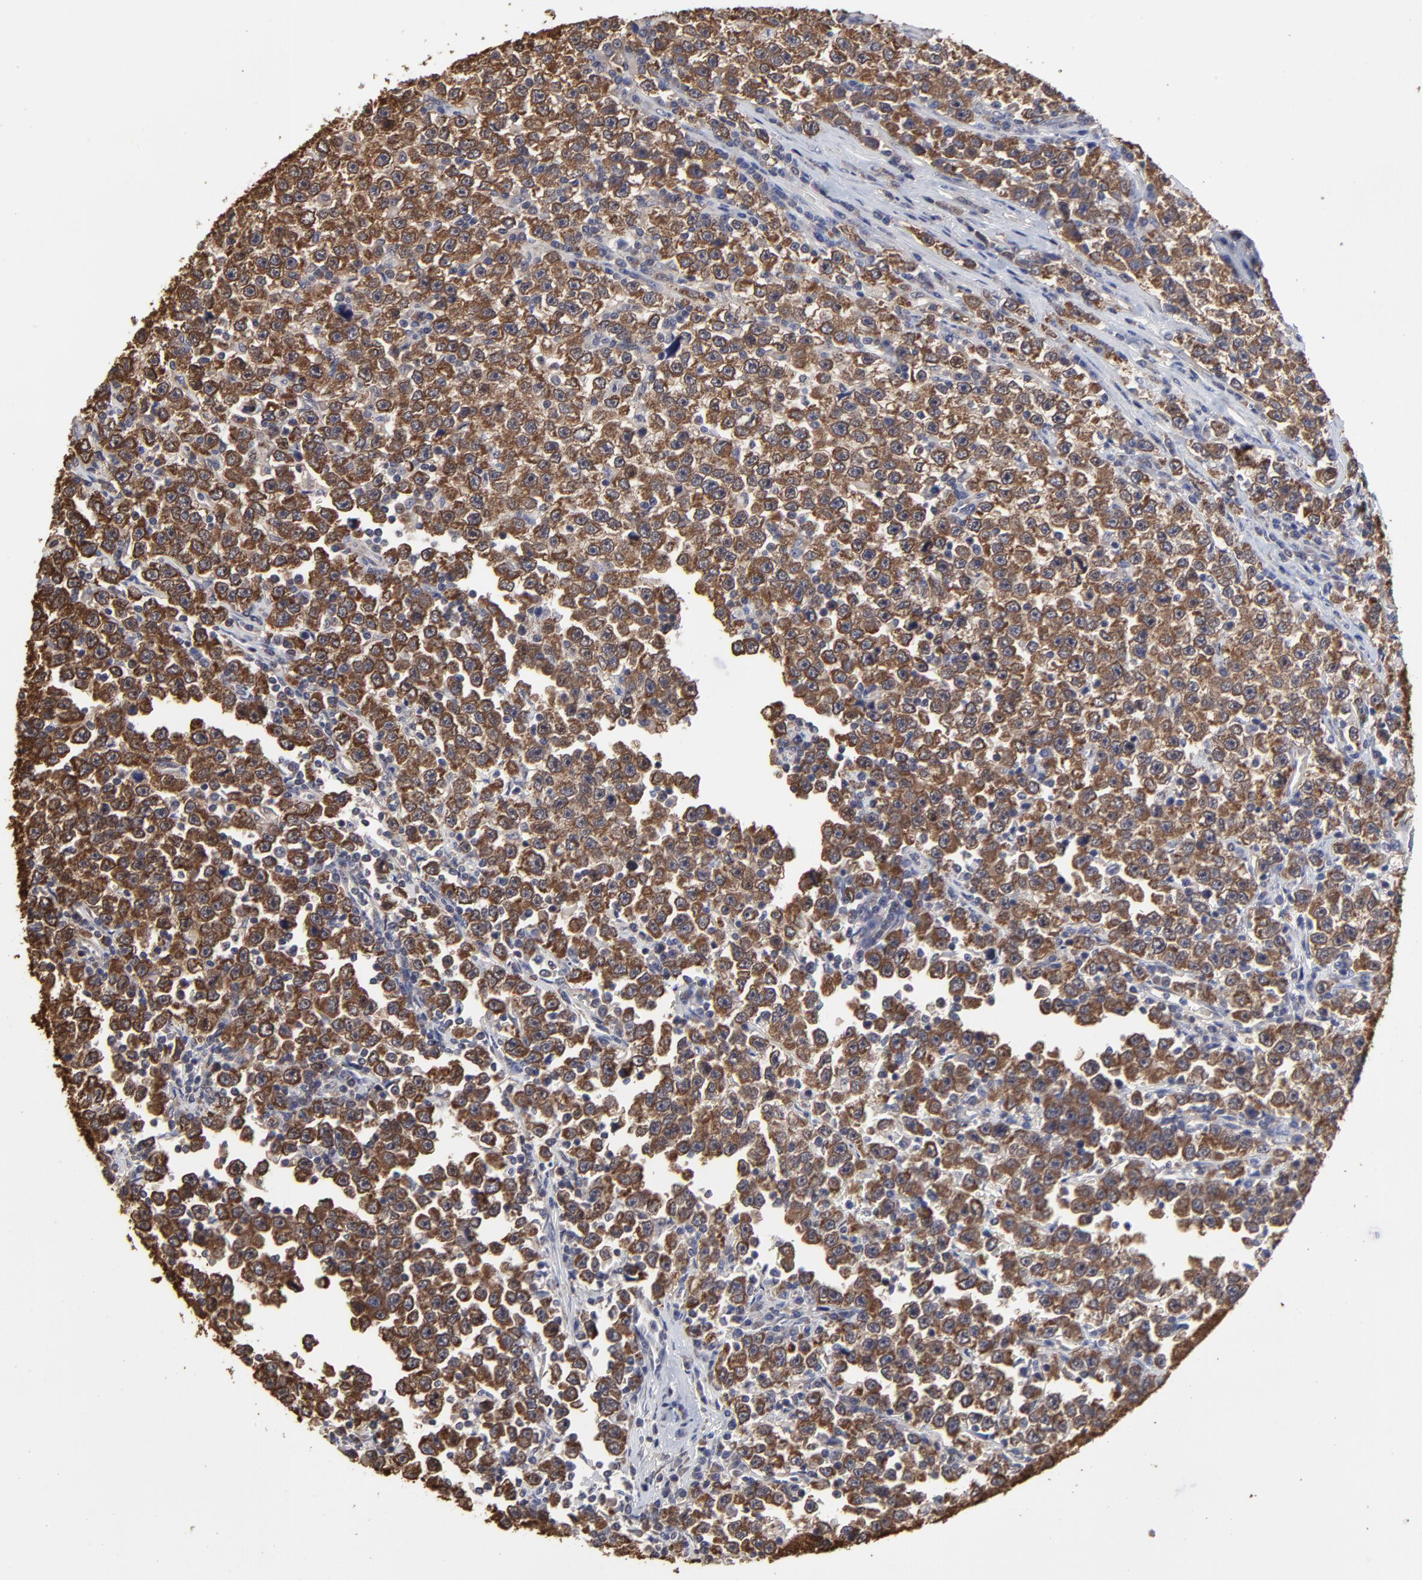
{"staining": {"intensity": "moderate", "quantity": ">75%", "location": "cytoplasmic/membranous"}, "tissue": "testis cancer", "cell_type": "Tumor cells", "image_type": "cancer", "snomed": [{"axis": "morphology", "description": "Seminoma, NOS"}, {"axis": "topography", "description": "Testis"}], "caption": "A high-resolution micrograph shows IHC staining of testis cancer (seminoma), which exhibits moderate cytoplasmic/membranous staining in about >75% of tumor cells.", "gene": "CCT2", "patient": {"sex": "male", "age": 43}}